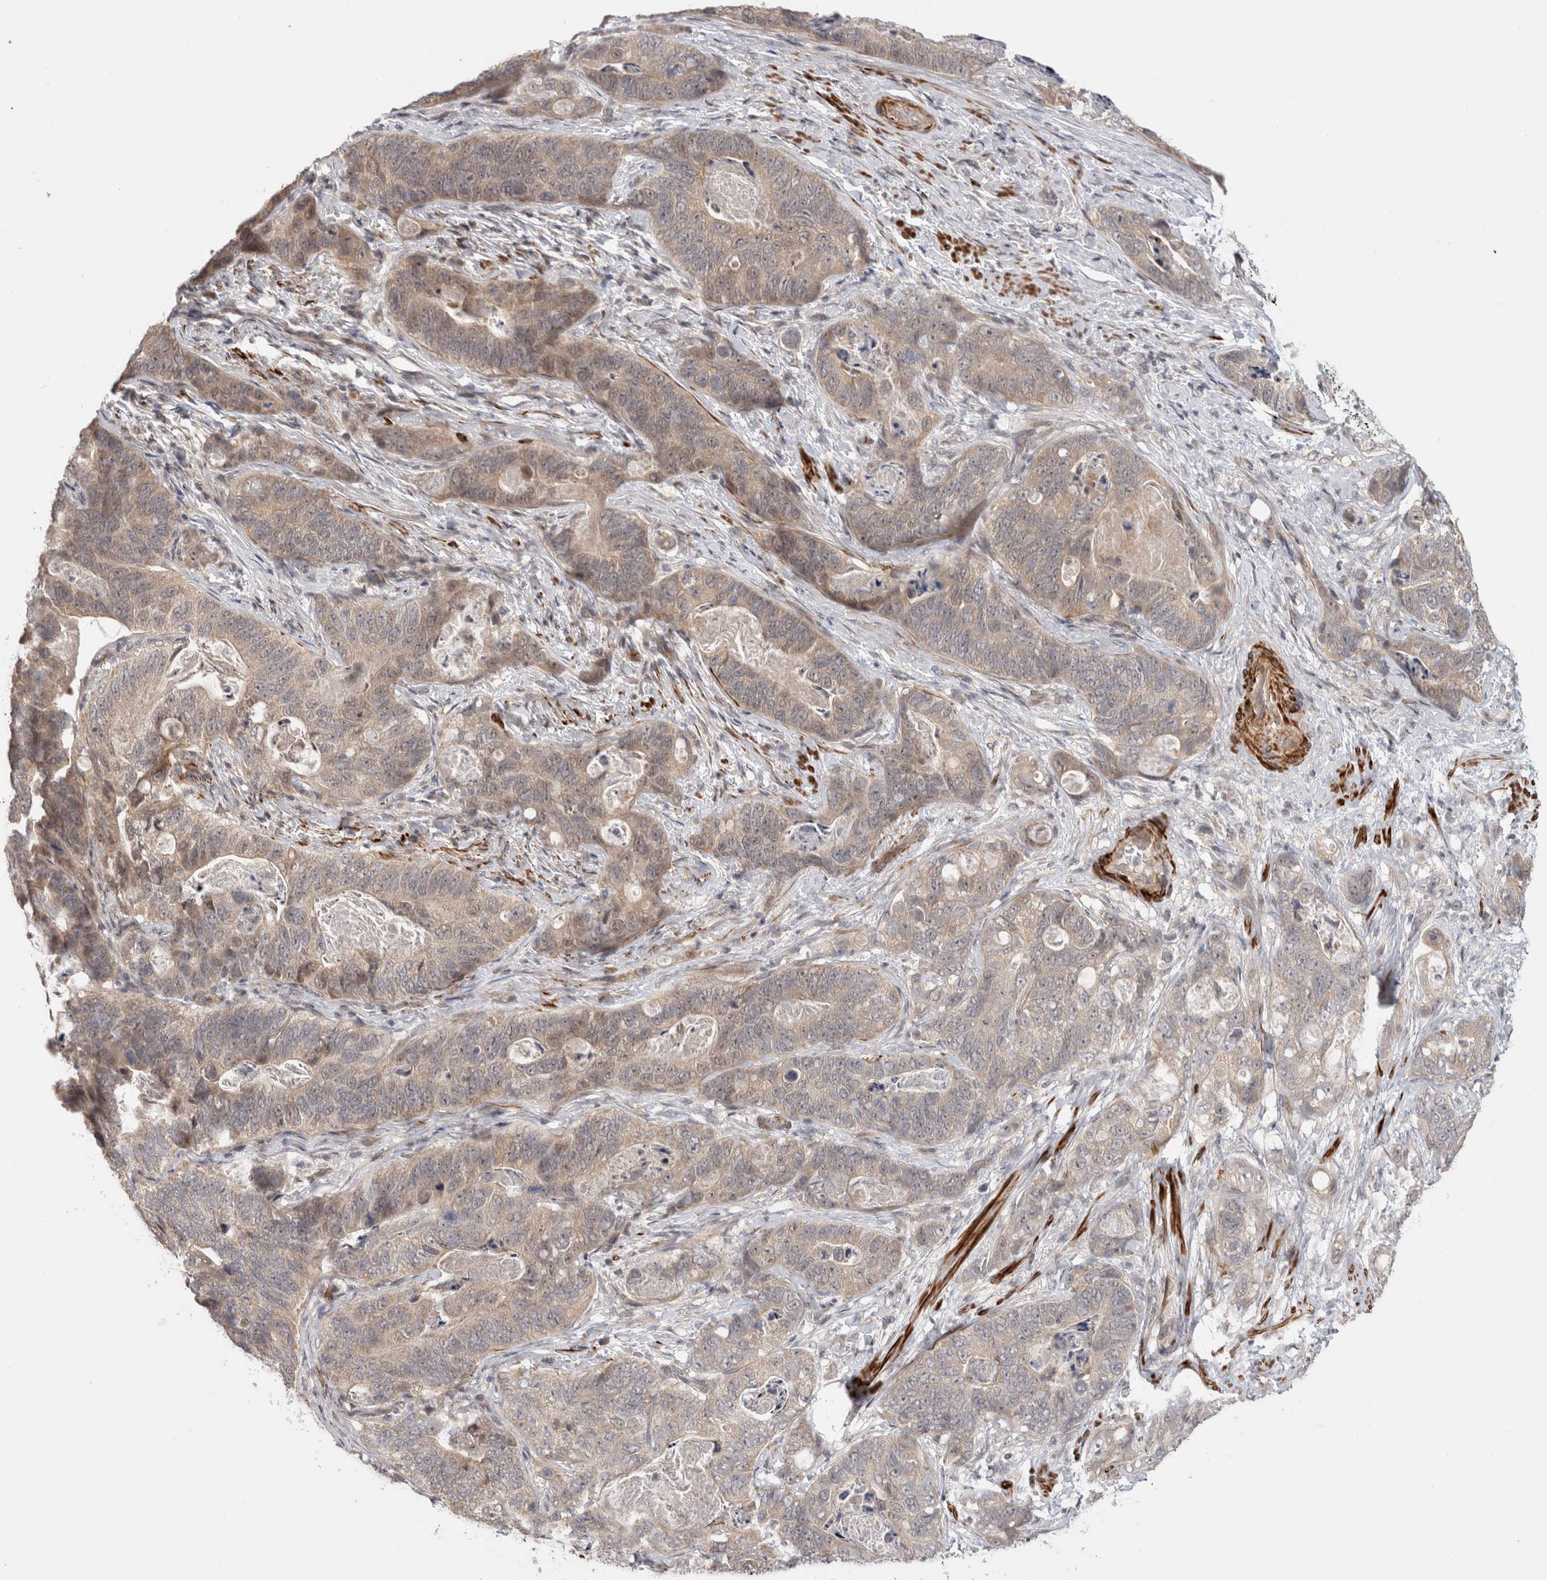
{"staining": {"intensity": "weak", "quantity": ">75%", "location": "cytoplasmic/membranous"}, "tissue": "stomach cancer", "cell_type": "Tumor cells", "image_type": "cancer", "snomed": [{"axis": "morphology", "description": "Normal tissue, NOS"}, {"axis": "morphology", "description": "Adenocarcinoma, NOS"}, {"axis": "topography", "description": "Stomach"}], "caption": "Weak cytoplasmic/membranous staining is appreciated in about >75% of tumor cells in stomach cancer (adenocarcinoma).", "gene": "ZNF318", "patient": {"sex": "female", "age": 89}}